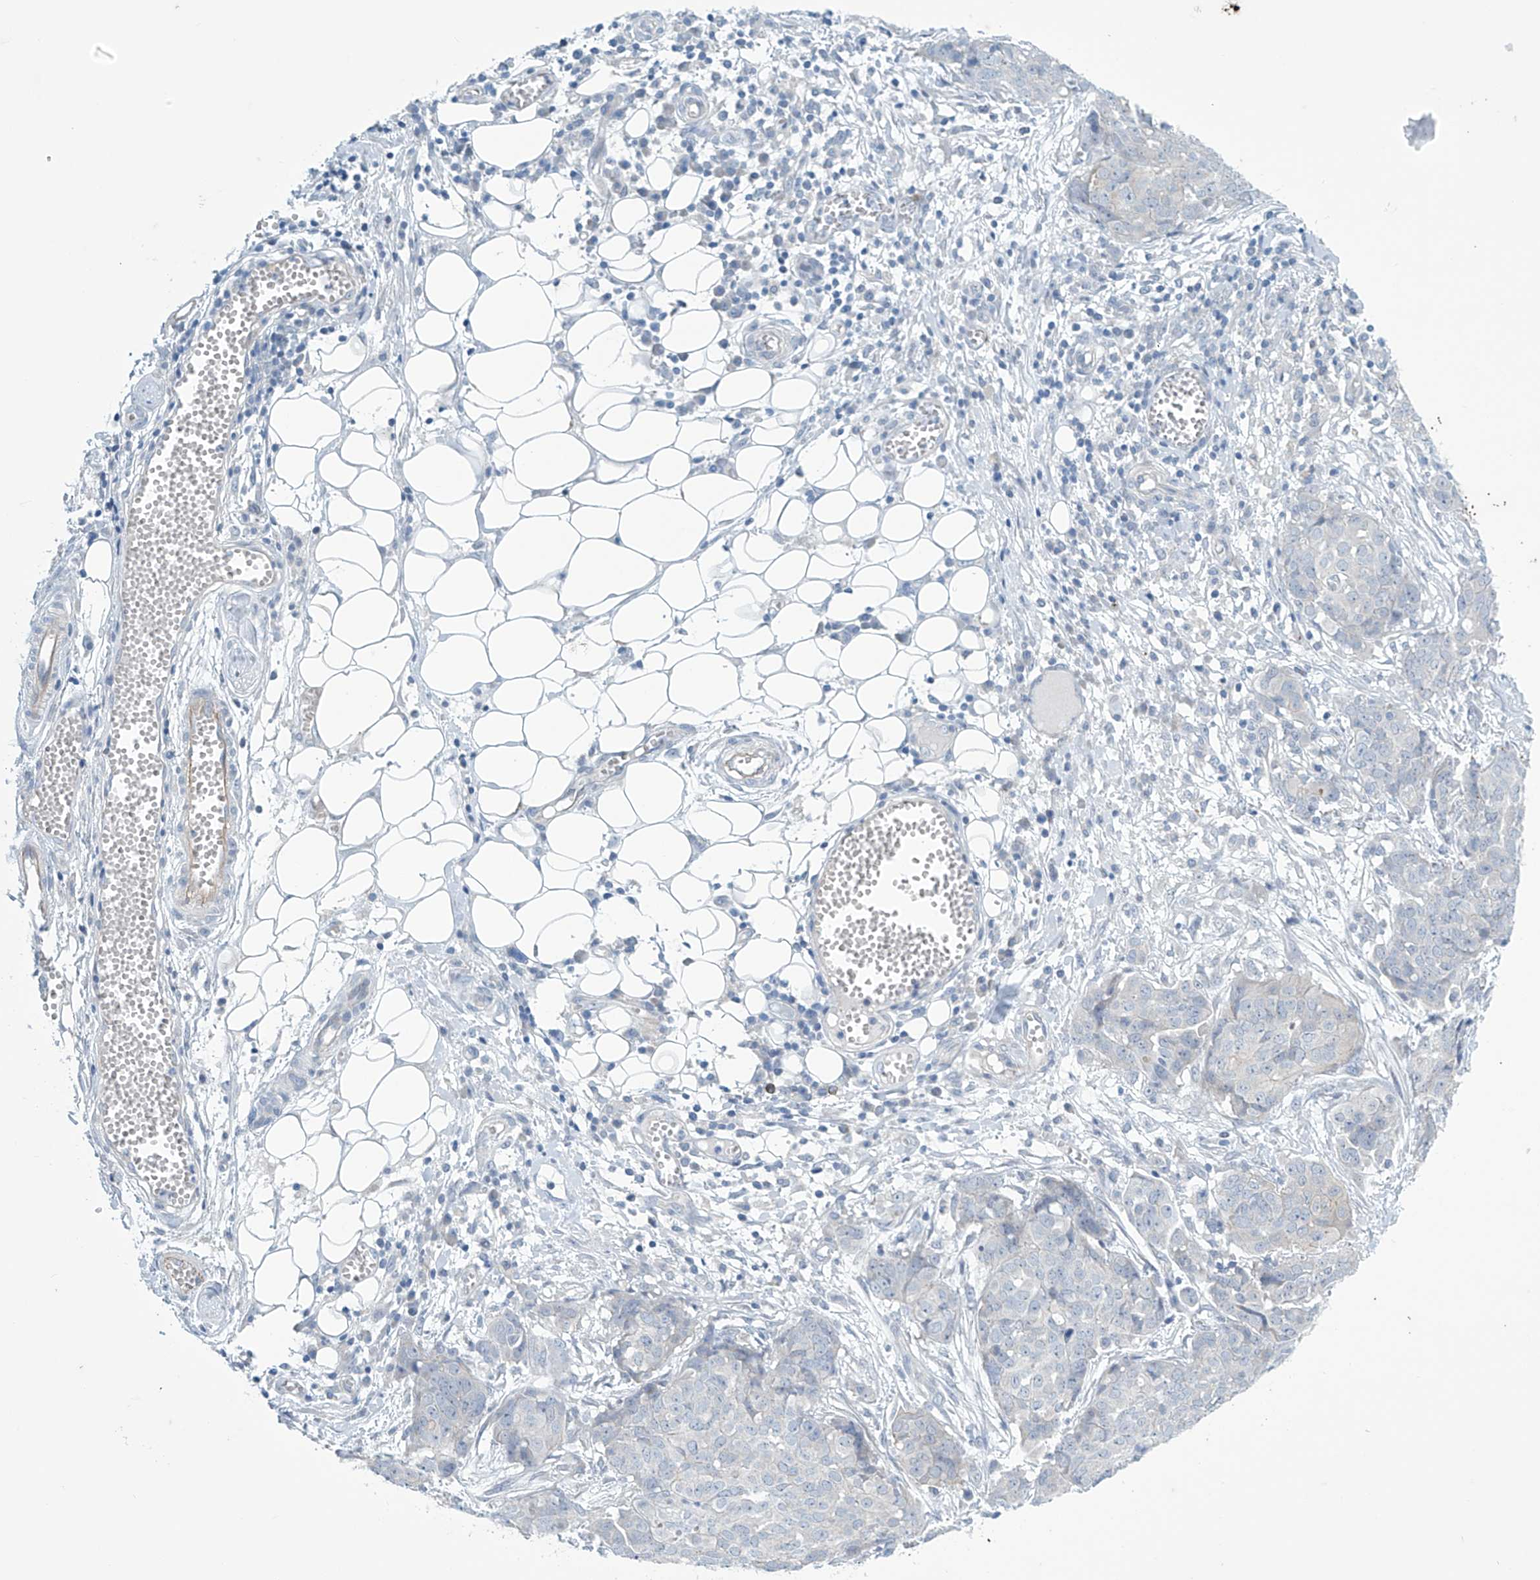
{"staining": {"intensity": "negative", "quantity": "none", "location": "none"}, "tissue": "ovarian cancer", "cell_type": "Tumor cells", "image_type": "cancer", "snomed": [{"axis": "morphology", "description": "Cystadenocarcinoma, serous, NOS"}, {"axis": "topography", "description": "Soft tissue"}, {"axis": "topography", "description": "Ovary"}], "caption": "Immunohistochemistry (IHC) of human ovarian serous cystadenocarcinoma demonstrates no staining in tumor cells.", "gene": "SLC35A5", "patient": {"sex": "female", "age": 57}}